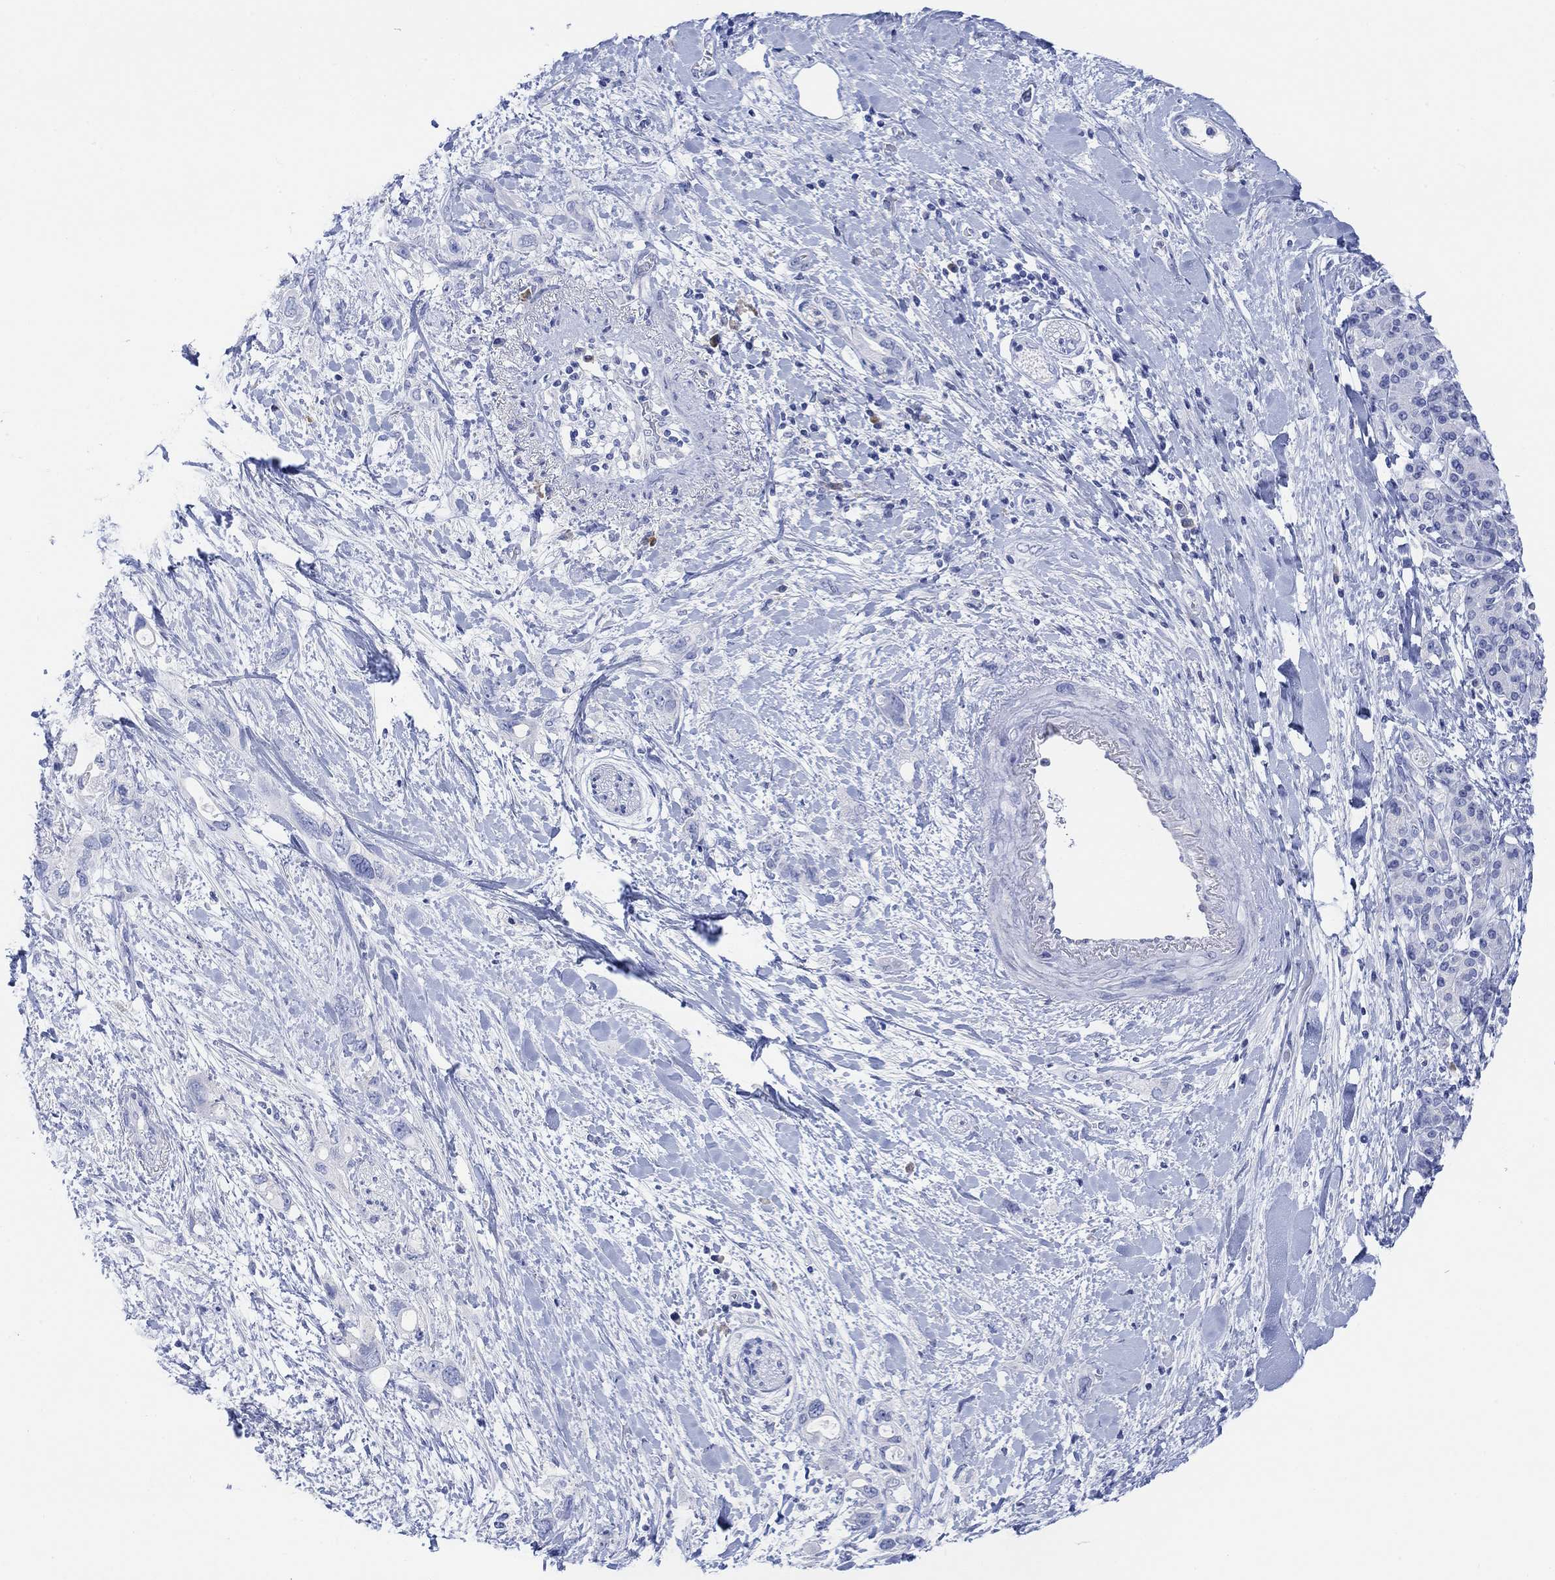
{"staining": {"intensity": "negative", "quantity": "none", "location": "none"}, "tissue": "pancreatic cancer", "cell_type": "Tumor cells", "image_type": "cancer", "snomed": [{"axis": "morphology", "description": "Adenocarcinoma, NOS"}, {"axis": "topography", "description": "Pancreas"}], "caption": "Micrograph shows no significant protein positivity in tumor cells of pancreatic adenocarcinoma.", "gene": "GNG13", "patient": {"sex": "female", "age": 56}}